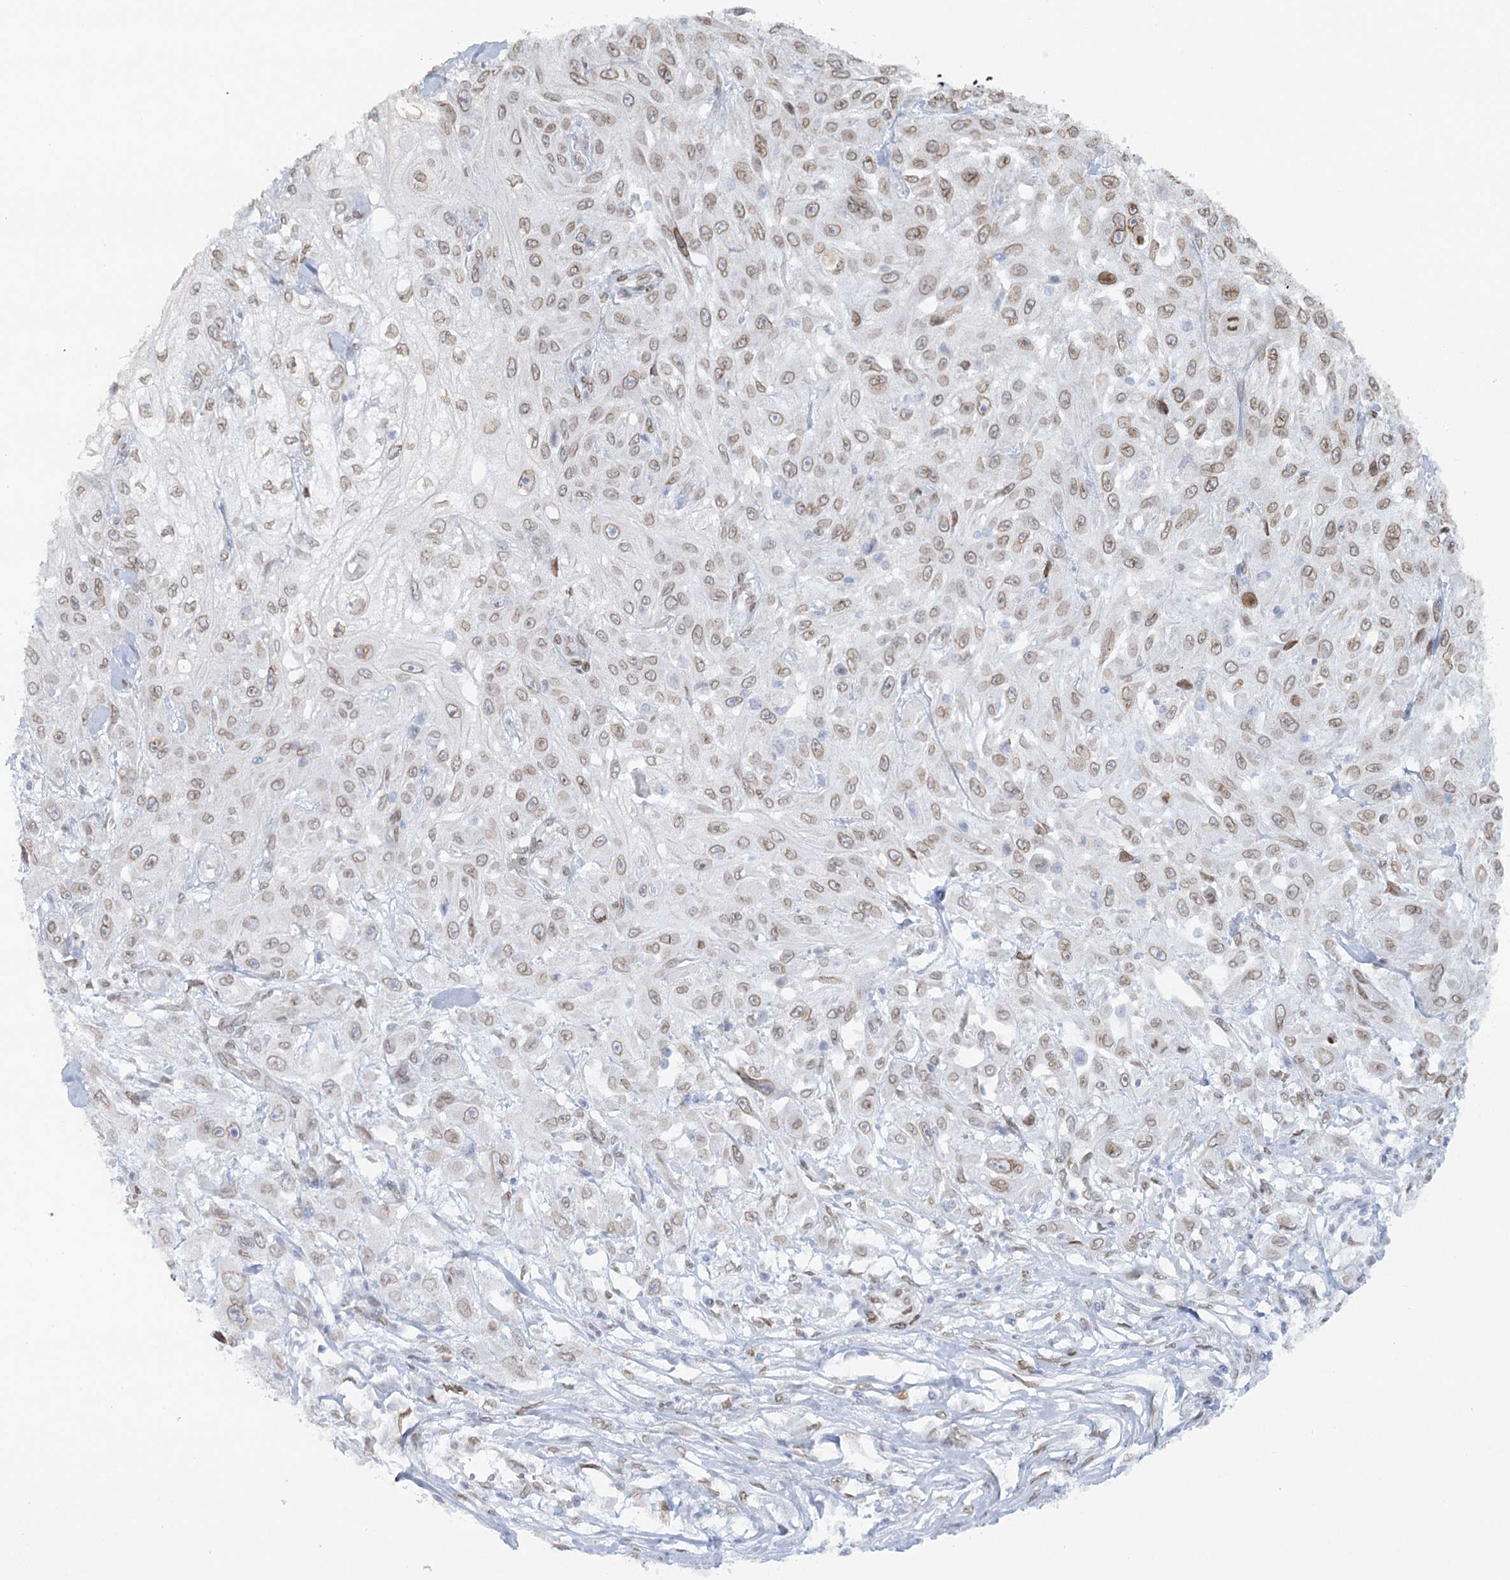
{"staining": {"intensity": "weak", "quantity": ">75%", "location": "cytoplasmic/membranous,nuclear"}, "tissue": "skin cancer", "cell_type": "Tumor cells", "image_type": "cancer", "snomed": [{"axis": "morphology", "description": "Squamous cell carcinoma, NOS"}, {"axis": "morphology", "description": "Squamous cell carcinoma, metastatic, NOS"}, {"axis": "topography", "description": "Skin"}, {"axis": "topography", "description": "Lymph node"}], "caption": "A low amount of weak cytoplasmic/membranous and nuclear expression is seen in approximately >75% of tumor cells in skin cancer (squamous cell carcinoma) tissue. The protein is stained brown, and the nuclei are stained in blue (DAB IHC with brightfield microscopy, high magnification).", "gene": "VWA5A", "patient": {"sex": "male", "age": 75}}